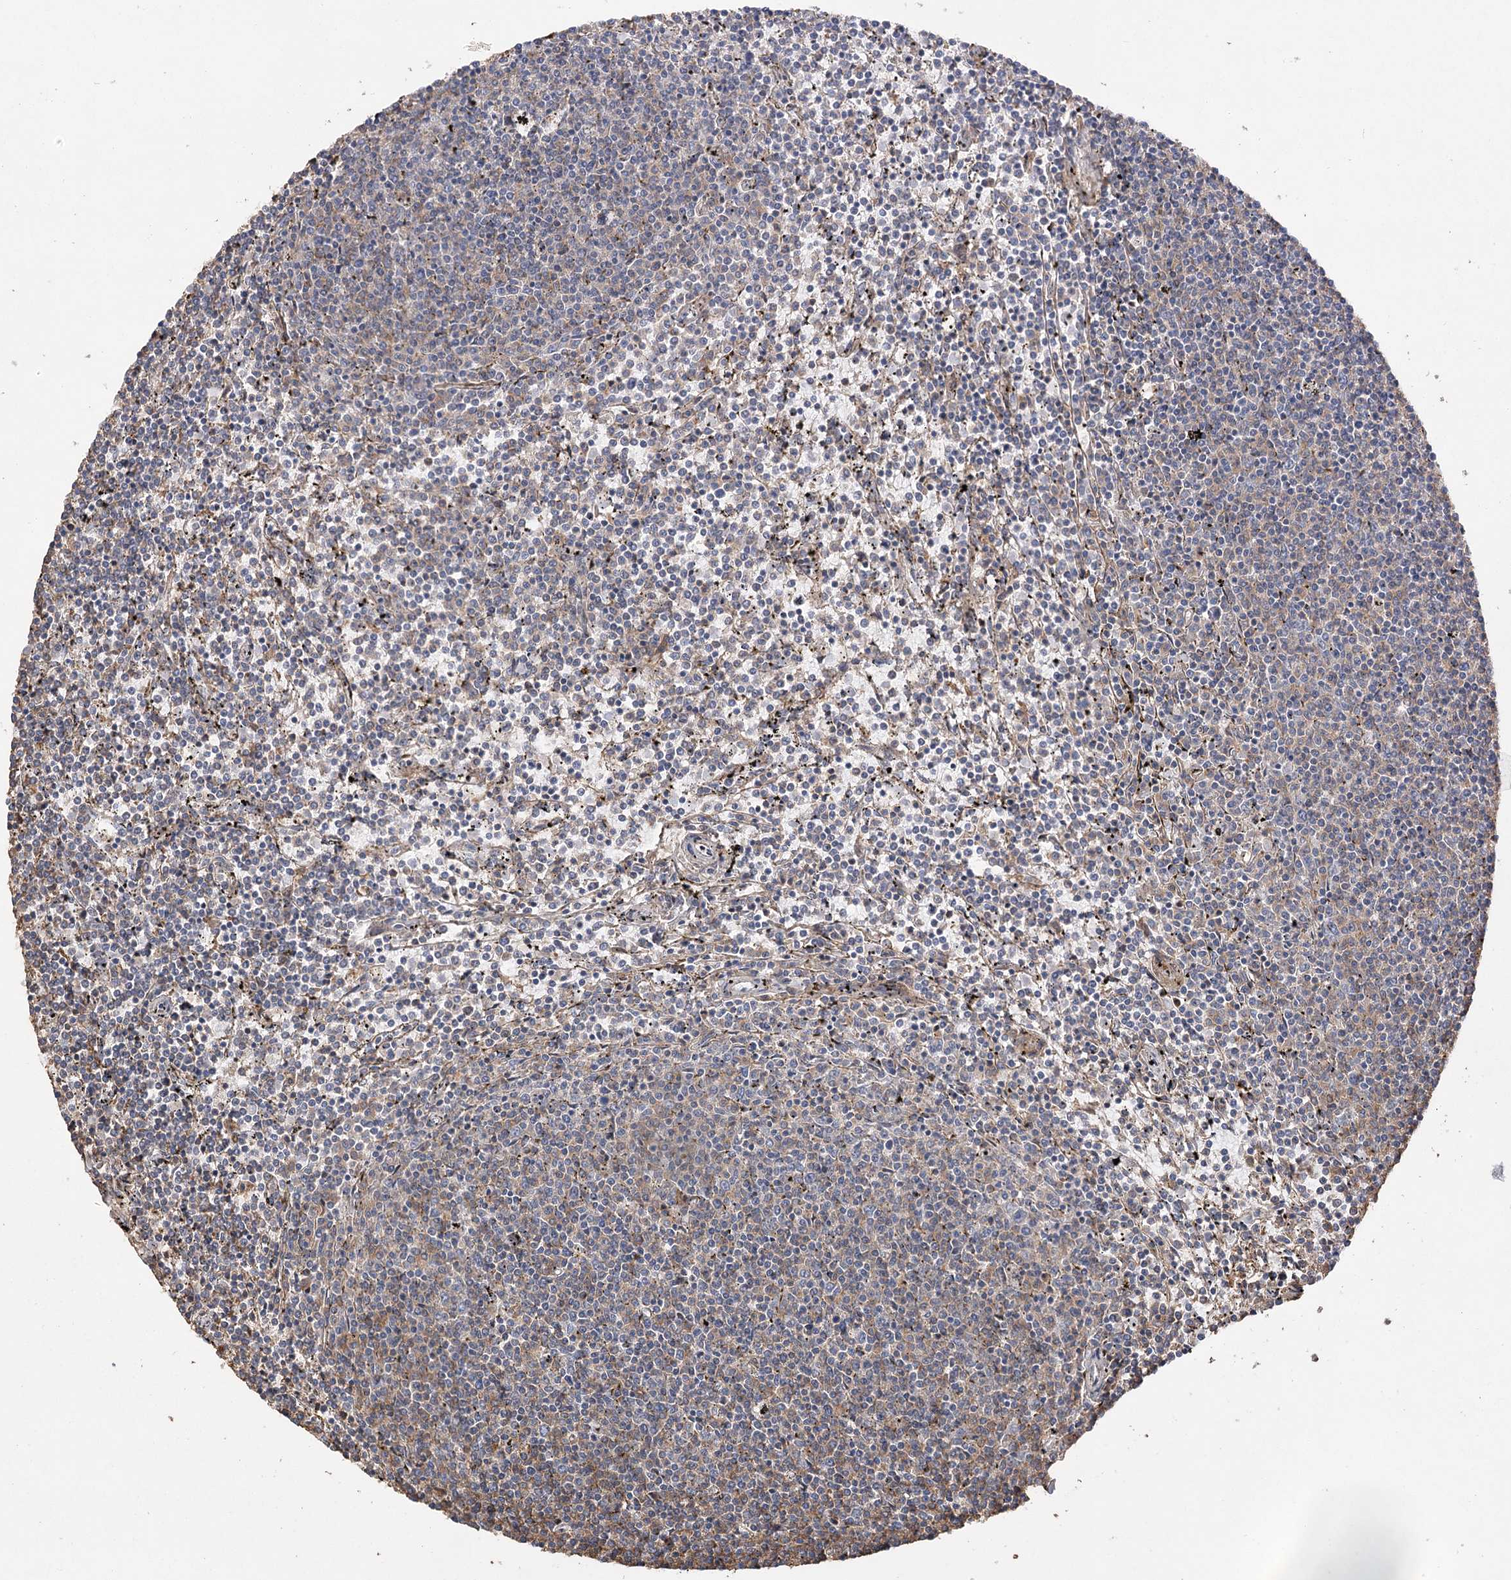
{"staining": {"intensity": "negative", "quantity": "none", "location": "none"}, "tissue": "lymphoma", "cell_type": "Tumor cells", "image_type": "cancer", "snomed": [{"axis": "morphology", "description": "Malignant lymphoma, non-Hodgkin's type, Low grade"}, {"axis": "topography", "description": "Spleen"}], "caption": "Immunohistochemical staining of human low-grade malignant lymphoma, non-Hodgkin's type demonstrates no significant positivity in tumor cells.", "gene": "OBSL1", "patient": {"sex": "female", "age": 50}}